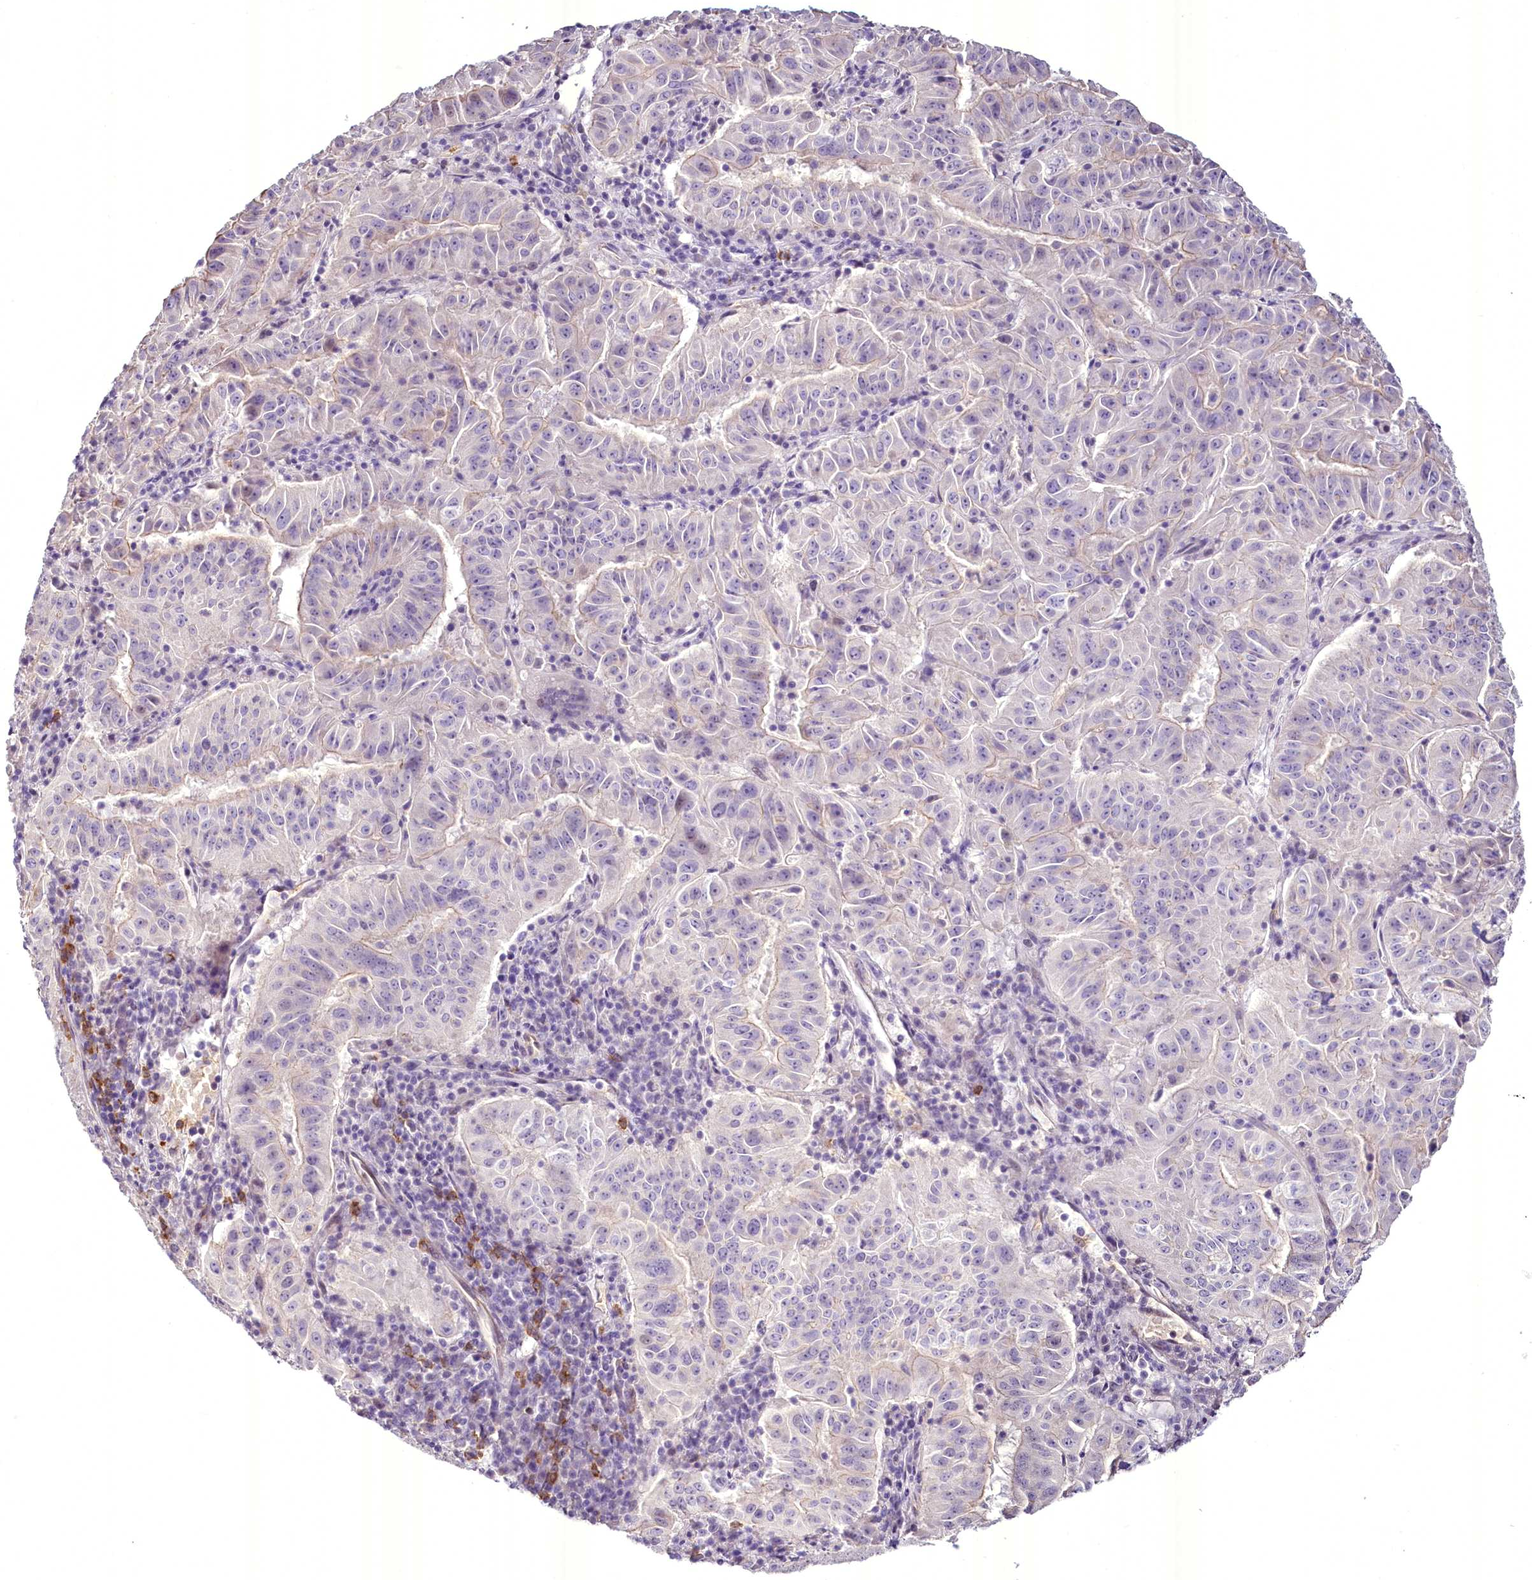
{"staining": {"intensity": "negative", "quantity": "none", "location": "none"}, "tissue": "pancreatic cancer", "cell_type": "Tumor cells", "image_type": "cancer", "snomed": [{"axis": "morphology", "description": "Adenocarcinoma, NOS"}, {"axis": "topography", "description": "Pancreas"}], "caption": "Immunohistochemical staining of adenocarcinoma (pancreatic) exhibits no significant positivity in tumor cells. The staining was performed using DAB (3,3'-diaminobenzidine) to visualize the protein expression in brown, while the nuclei were stained in blue with hematoxylin (Magnification: 20x).", "gene": "BANK1", "patient": {"sex": "male", "age": 63}}